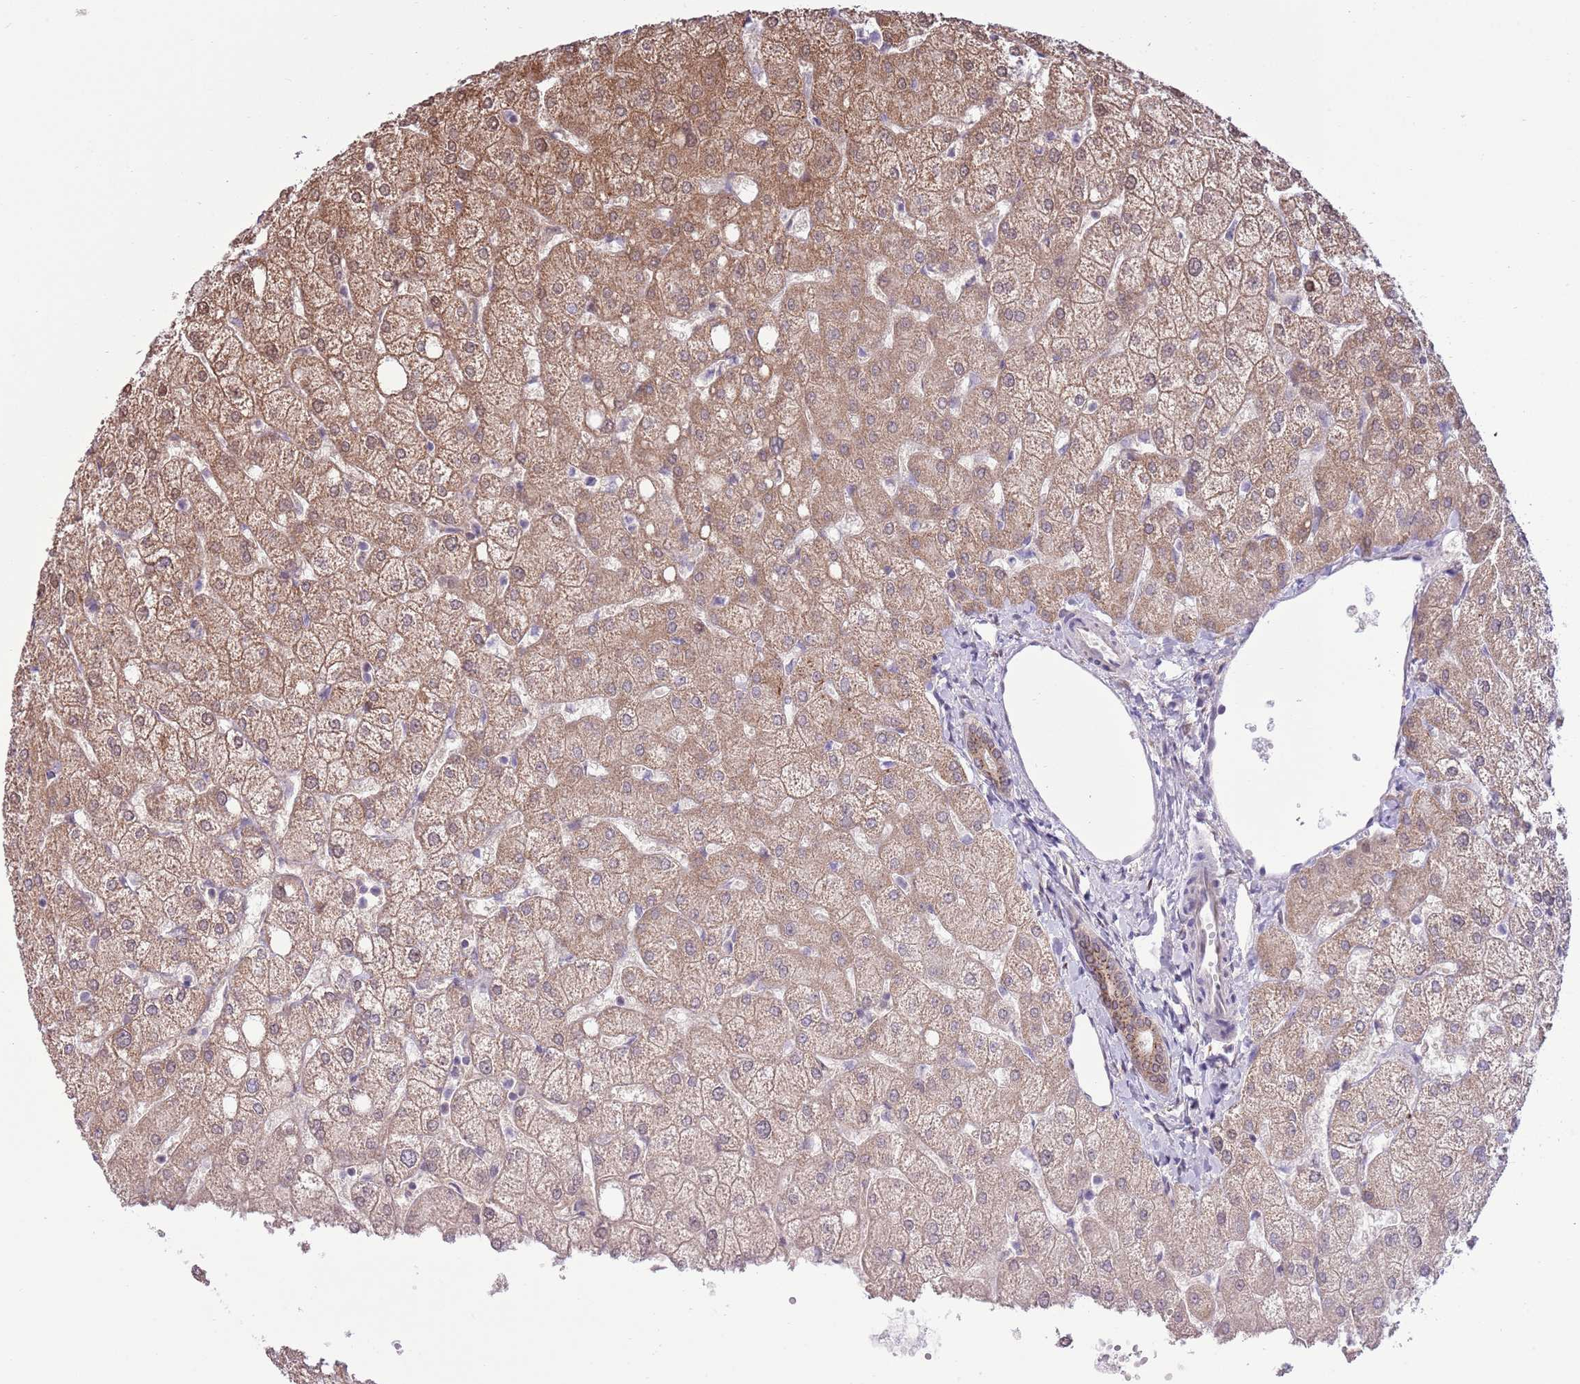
{"staining": {"intensity": "moderate", "quantity": ">75%", "location": "cytoplasmic/membranous"}, "tissue": "liver", "cell_type": "Cholangiocytes", "image_type": "normal", "snomed": [{"axis": "morphology", "description": "Normal tissue, NOS"}, {"axis": "topography", "description": "Liver"}], "caption": "Protein analysis of normal liver exhibits moderate cytoplasmic/membranous staining in about >75% of cholangiocytes. The protein is stained brown, and the nuclei are stained in blue (DAB (3,3'-diaminobenzidine) IHC with brightfield microscopy, high magnification).", "gene": "ARL2BP", "patient": {"sex": "female", "age": 54}}